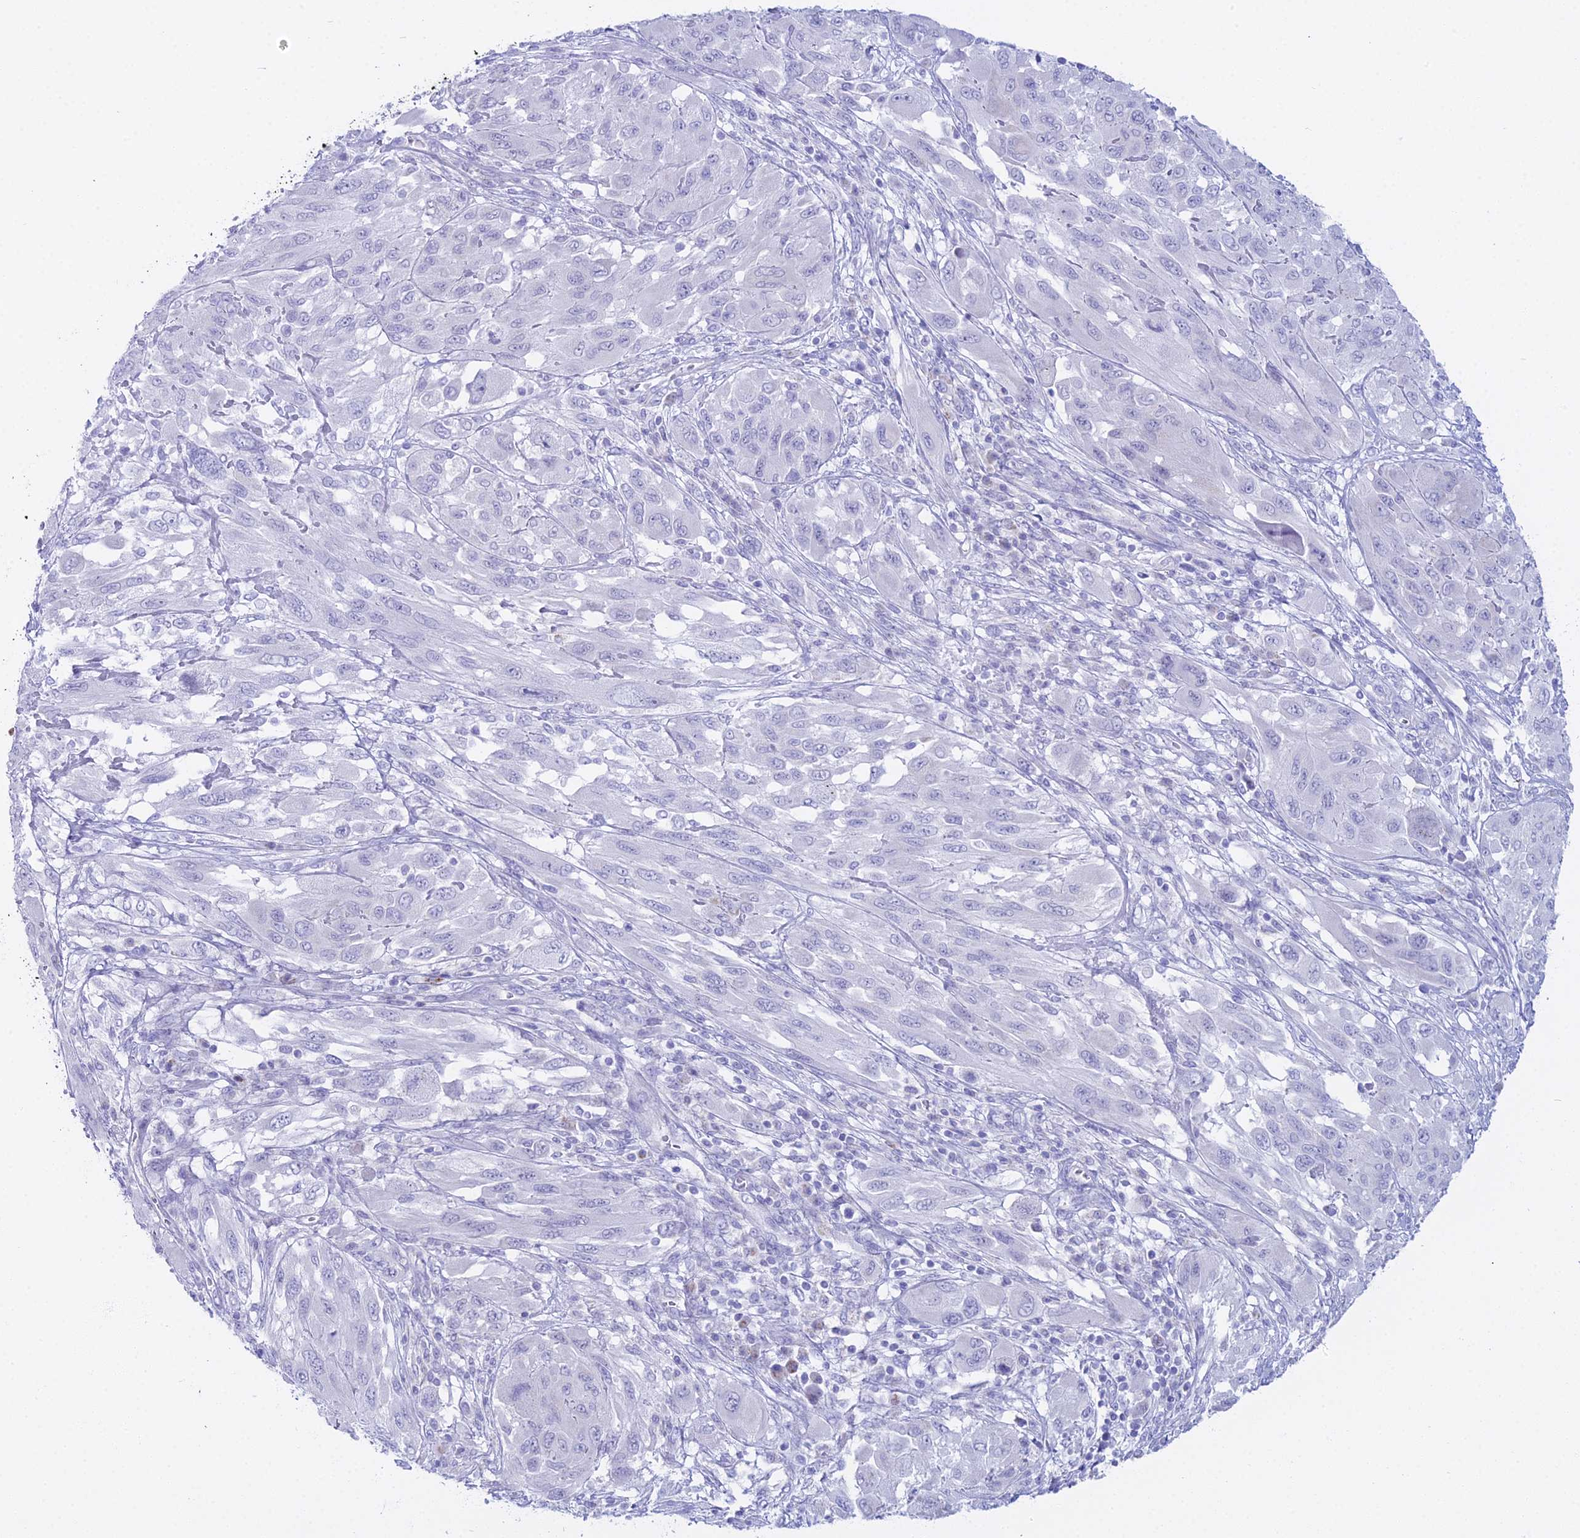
{"staining": {"intensity": "negative", "quantity": "none", "location": "none"}, "tissue": "melanoma", "cell_type": "Tumor cells", "image_type": "cancer", "snomed": [{"axis": "morphology", "description": "Malignant melanoma, NOS"}, {"axis": "topography", "description": "Skin"}], "caption": "Tumor cells are negative for protein expression in human malignant melanoma.", "gene": "CGB2", "patient": {"sex": "female", "age": 91}}